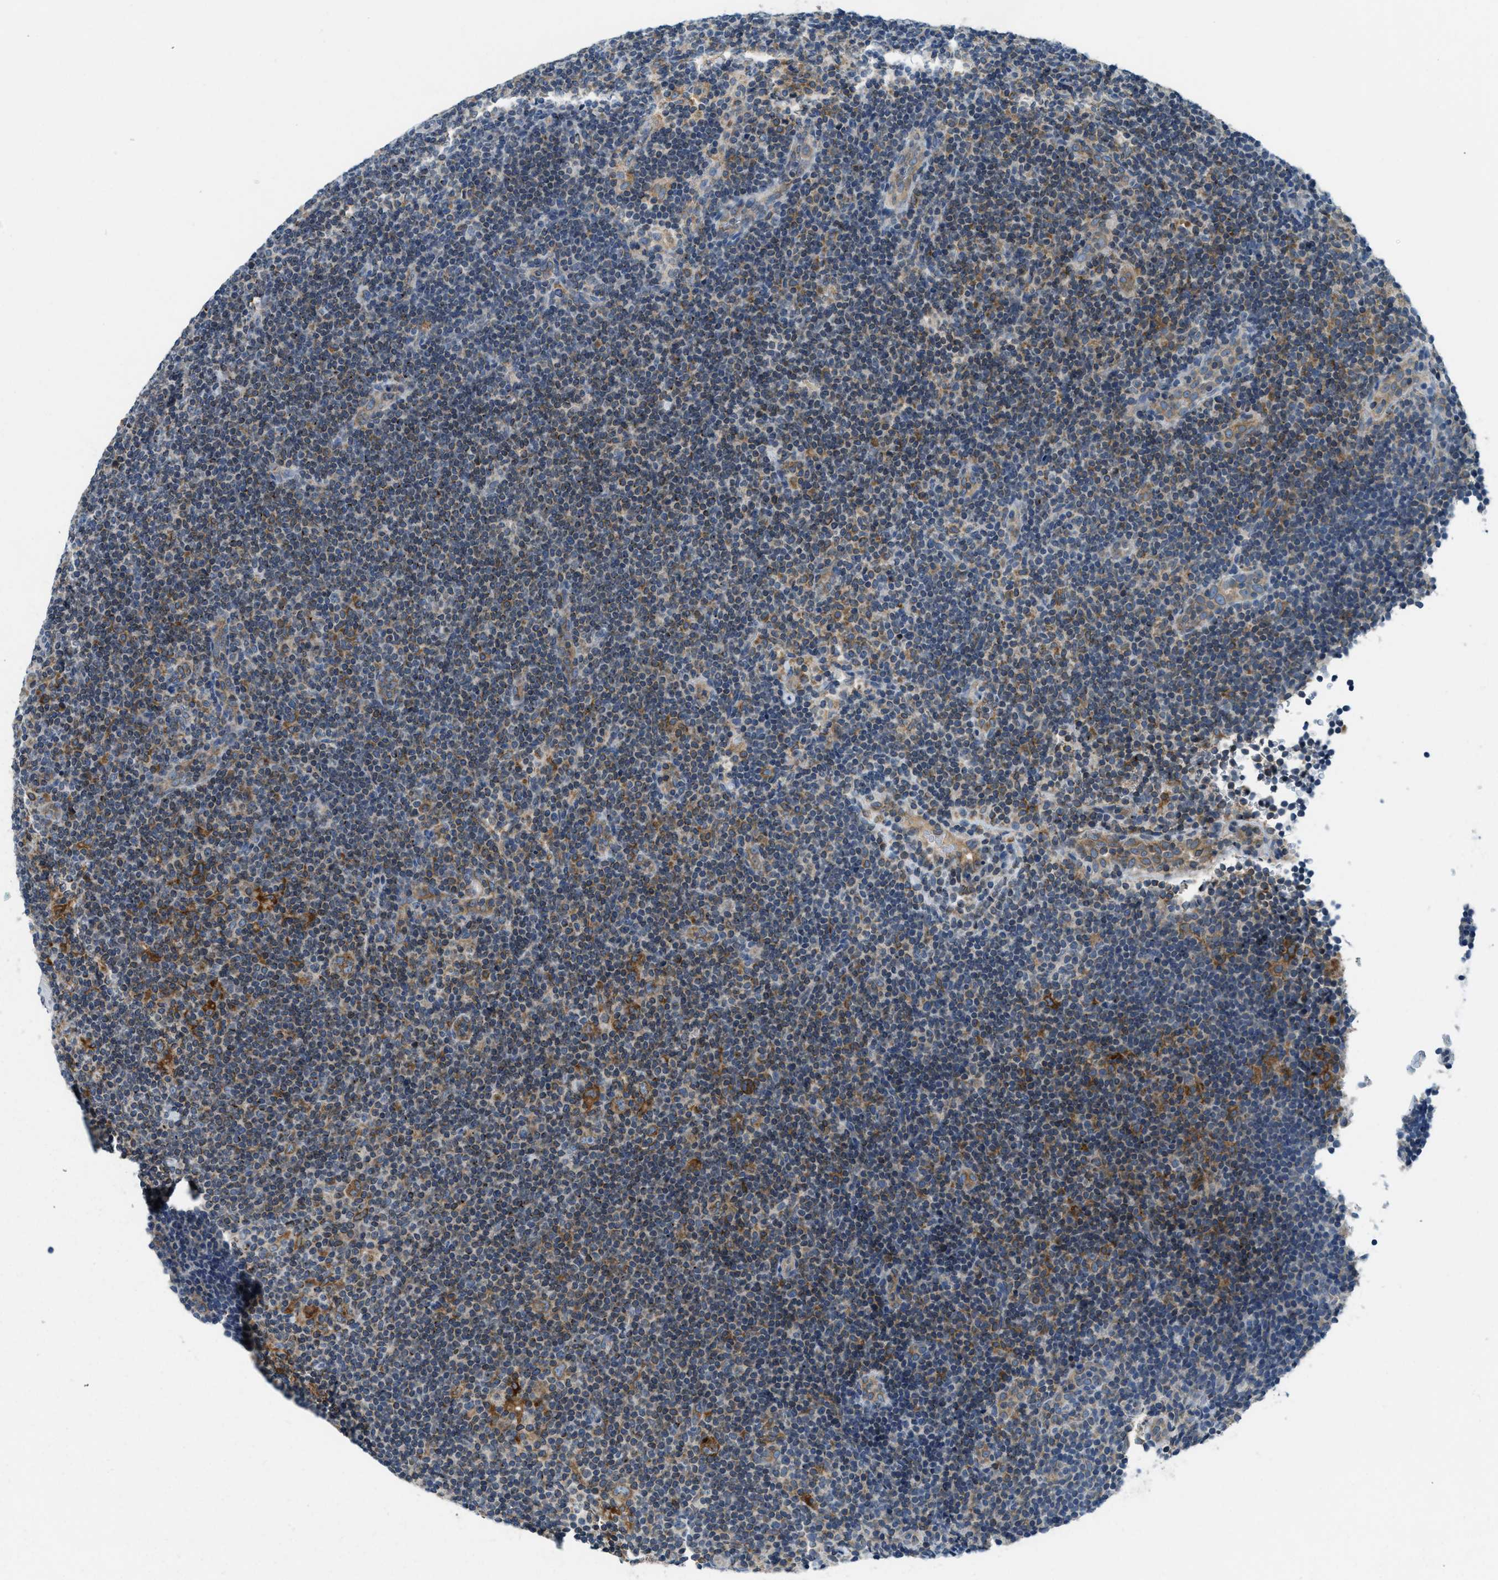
{"staining": {"intensity": "moderate", "quantity": "25%-75%", "location": "cytoplasmic/membranous"}, "tissue": "lymphoma", "cell_type": "Tumor cells", "image_type": "cancer", "snomed": [{"axis": "morphology", "description": "Hodgkin's disease, NOS"}, {"axis": "topography", "description": "Lymph node"}], "caption": "Immunohistochemical staining of human Hodgkin's disease reveals medium levels of moderate cytoplasmic/membranous protein staining in approximately 25%-75% of tumor cells. (DAB (3,3'-diaminobenzidine) IHC with brightfield microscopy, high magnification).", "gene": "BCAP31", "patient": {"sex": "female", "age": 57}}